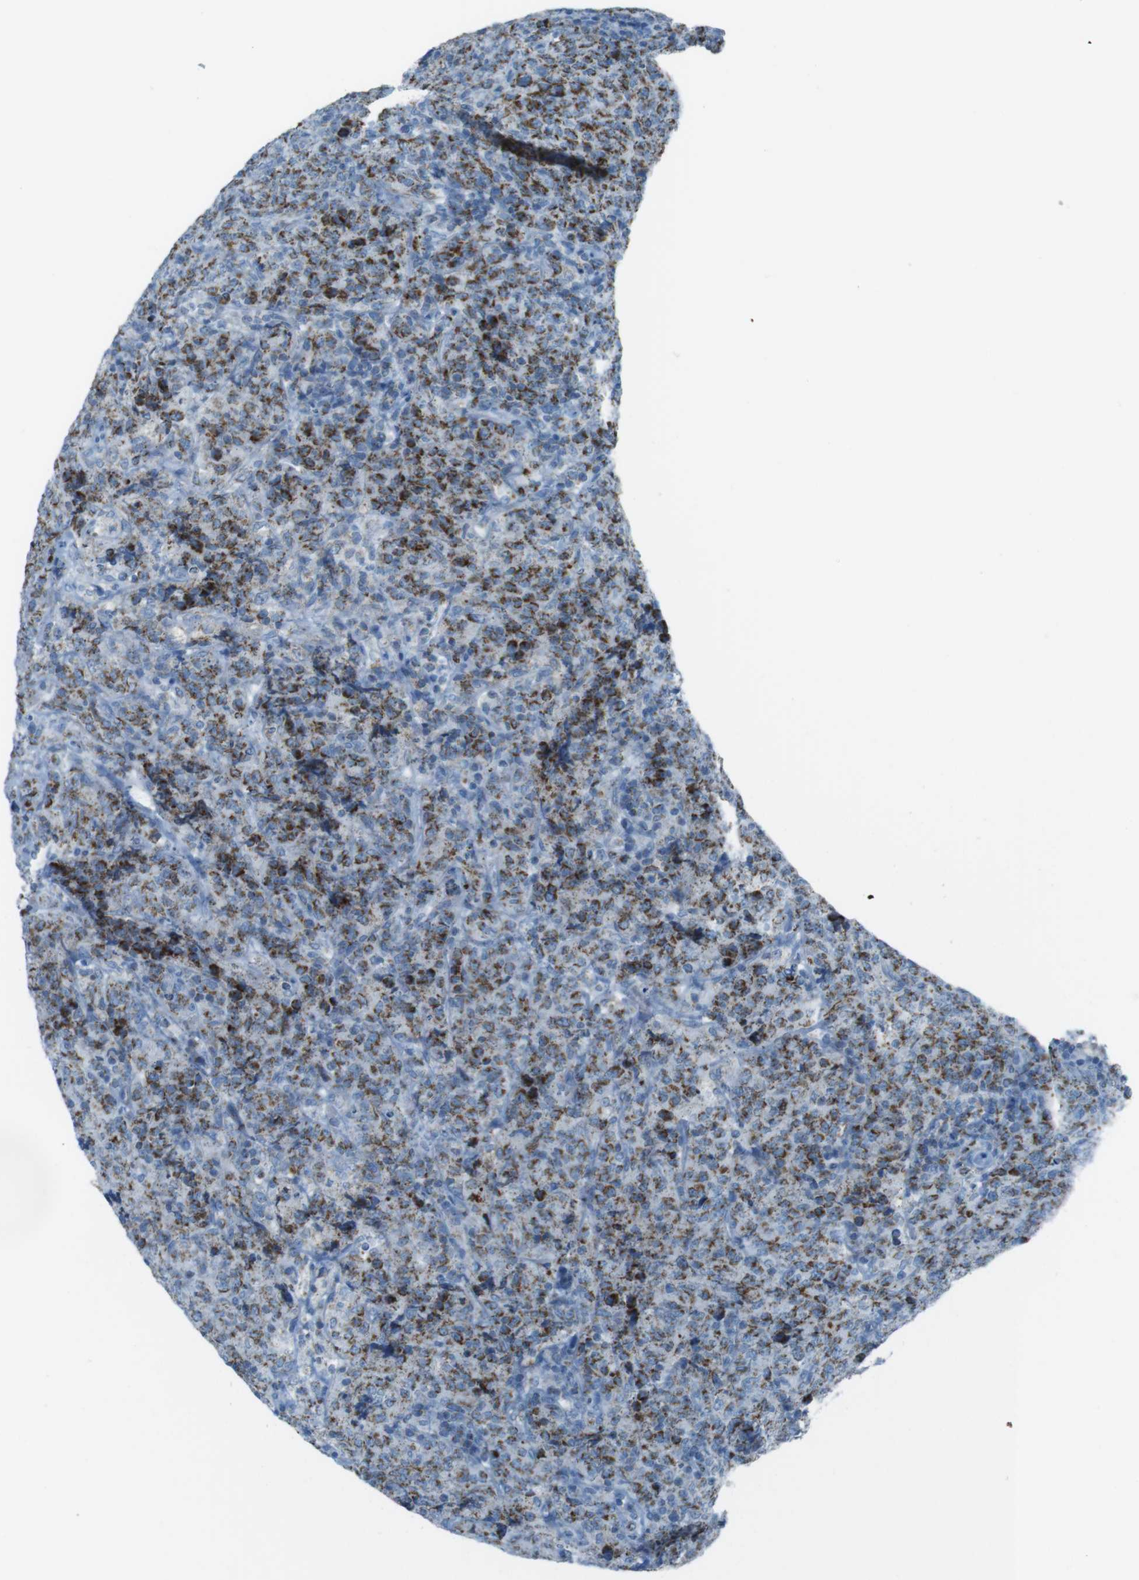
{"staining": {"intensity": "strong", "quantity": ">75%", "location": "cytoplasmic/membranous"}, "tissue": "lymphoma", "cell_type": "Tumor cells", "image_type": "cancer", "snomed": [{"axis": "morphology", "description": "Malignant lymphoma, non-Hodgkin's type, High grade"}, {"axis": "topography", "description": "Tonsil"}], "caption": "Malignant lymphoma, non-Hodgkin's type (high-grade) tissue exhibits strong cytoplasmic/membranous expression in about >75% of tumor cells, visualized by immunohistochemistry.", "gene": "DNAJA3", "patient": {"sex": "female", "age": 36}}